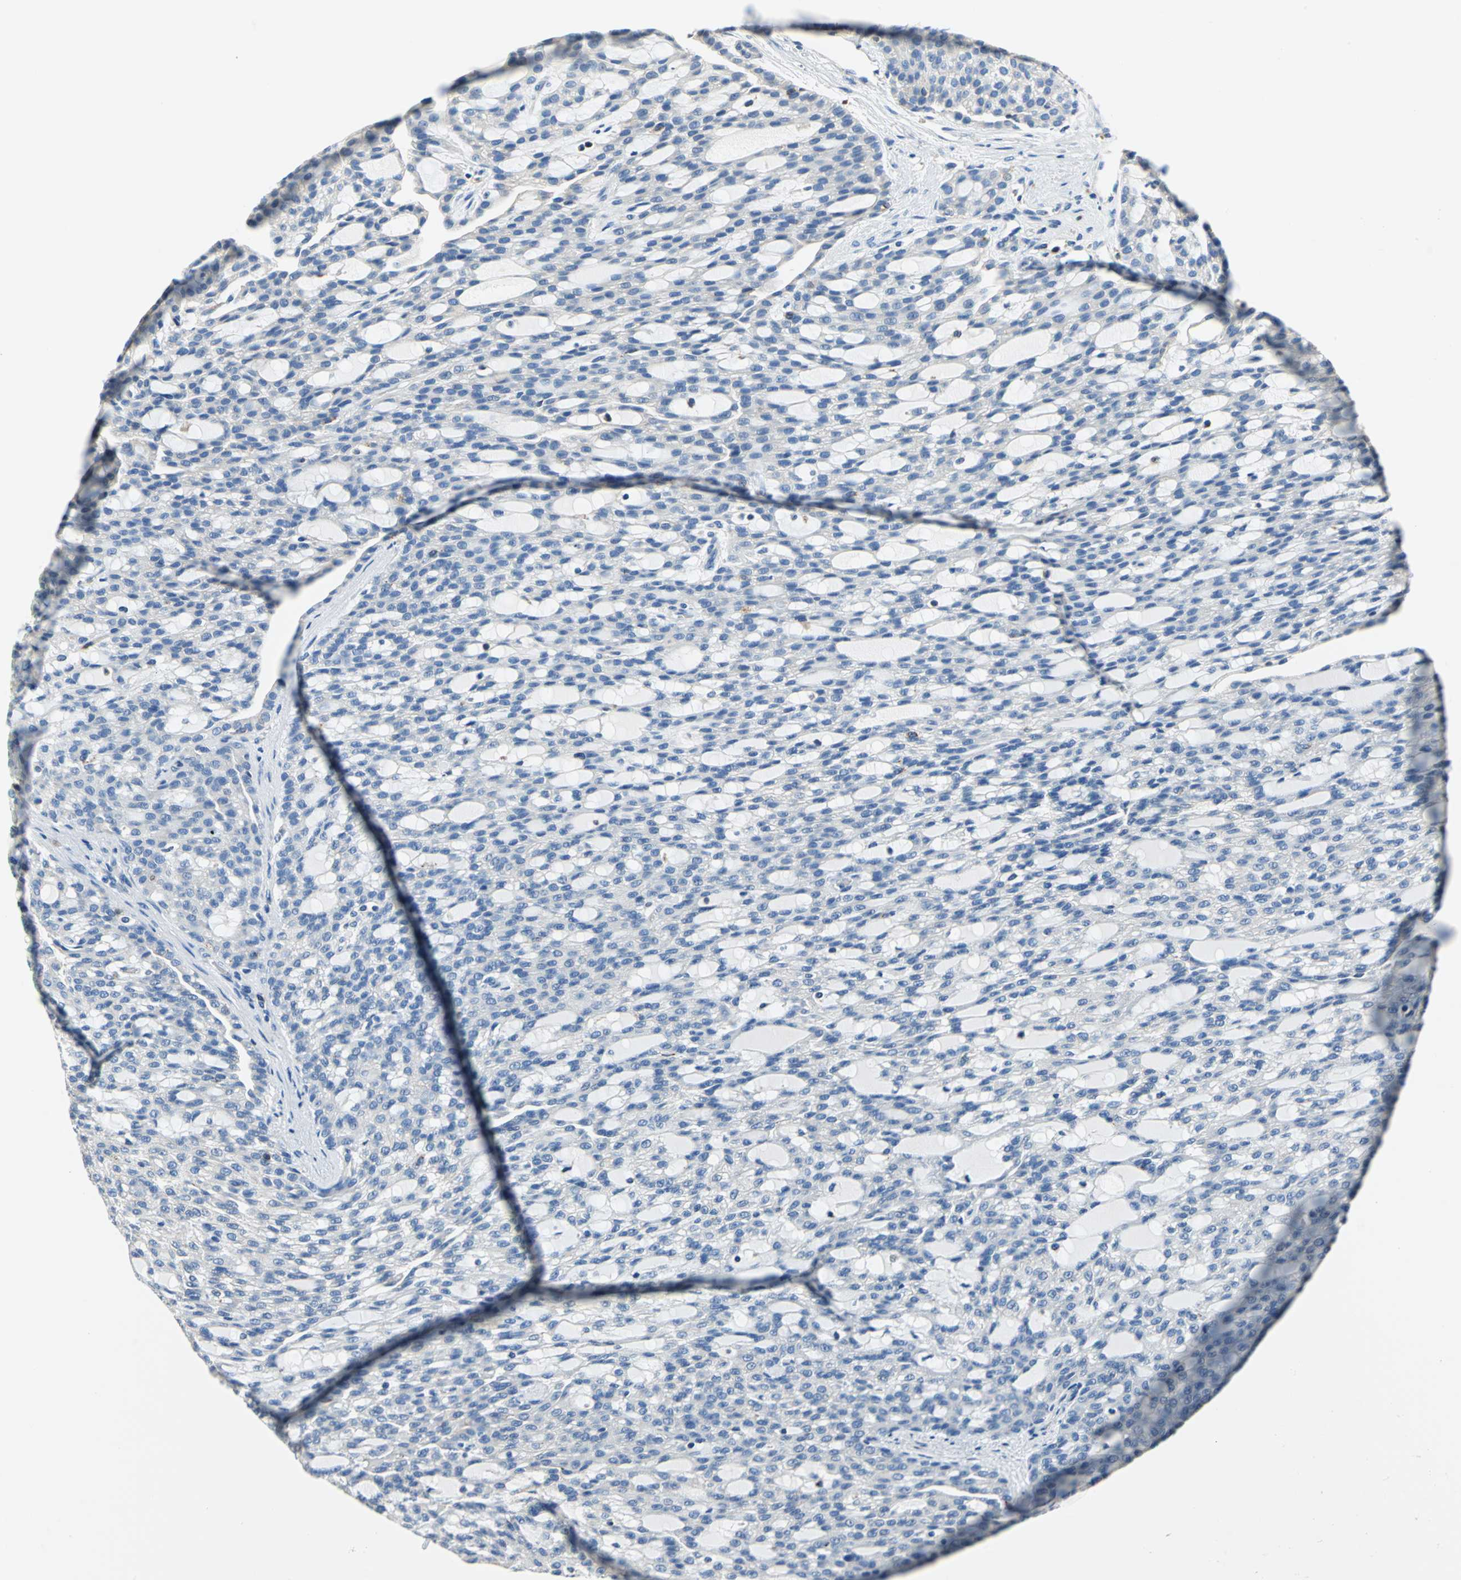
{"staining": {"intensity": "negative", "quantity": "none", "location": "none"}, "tissue": "renal cancer", "cell_type": "Tumor cells", "image_type": "cancer", "snomed": [{"axis": "morphology", "description": "Adenocarcinoma, NOS"}, {"axis": "topography", "description": "Kidney"}], "caption": "Immunohistochemistry (IHC) image of human adenocarcinoma (renal) stained for a protein (brown), which displays no expression in tumor cells.", "gene": "SEPTIN6", "patient": {"sex": "male", "age": 63}}